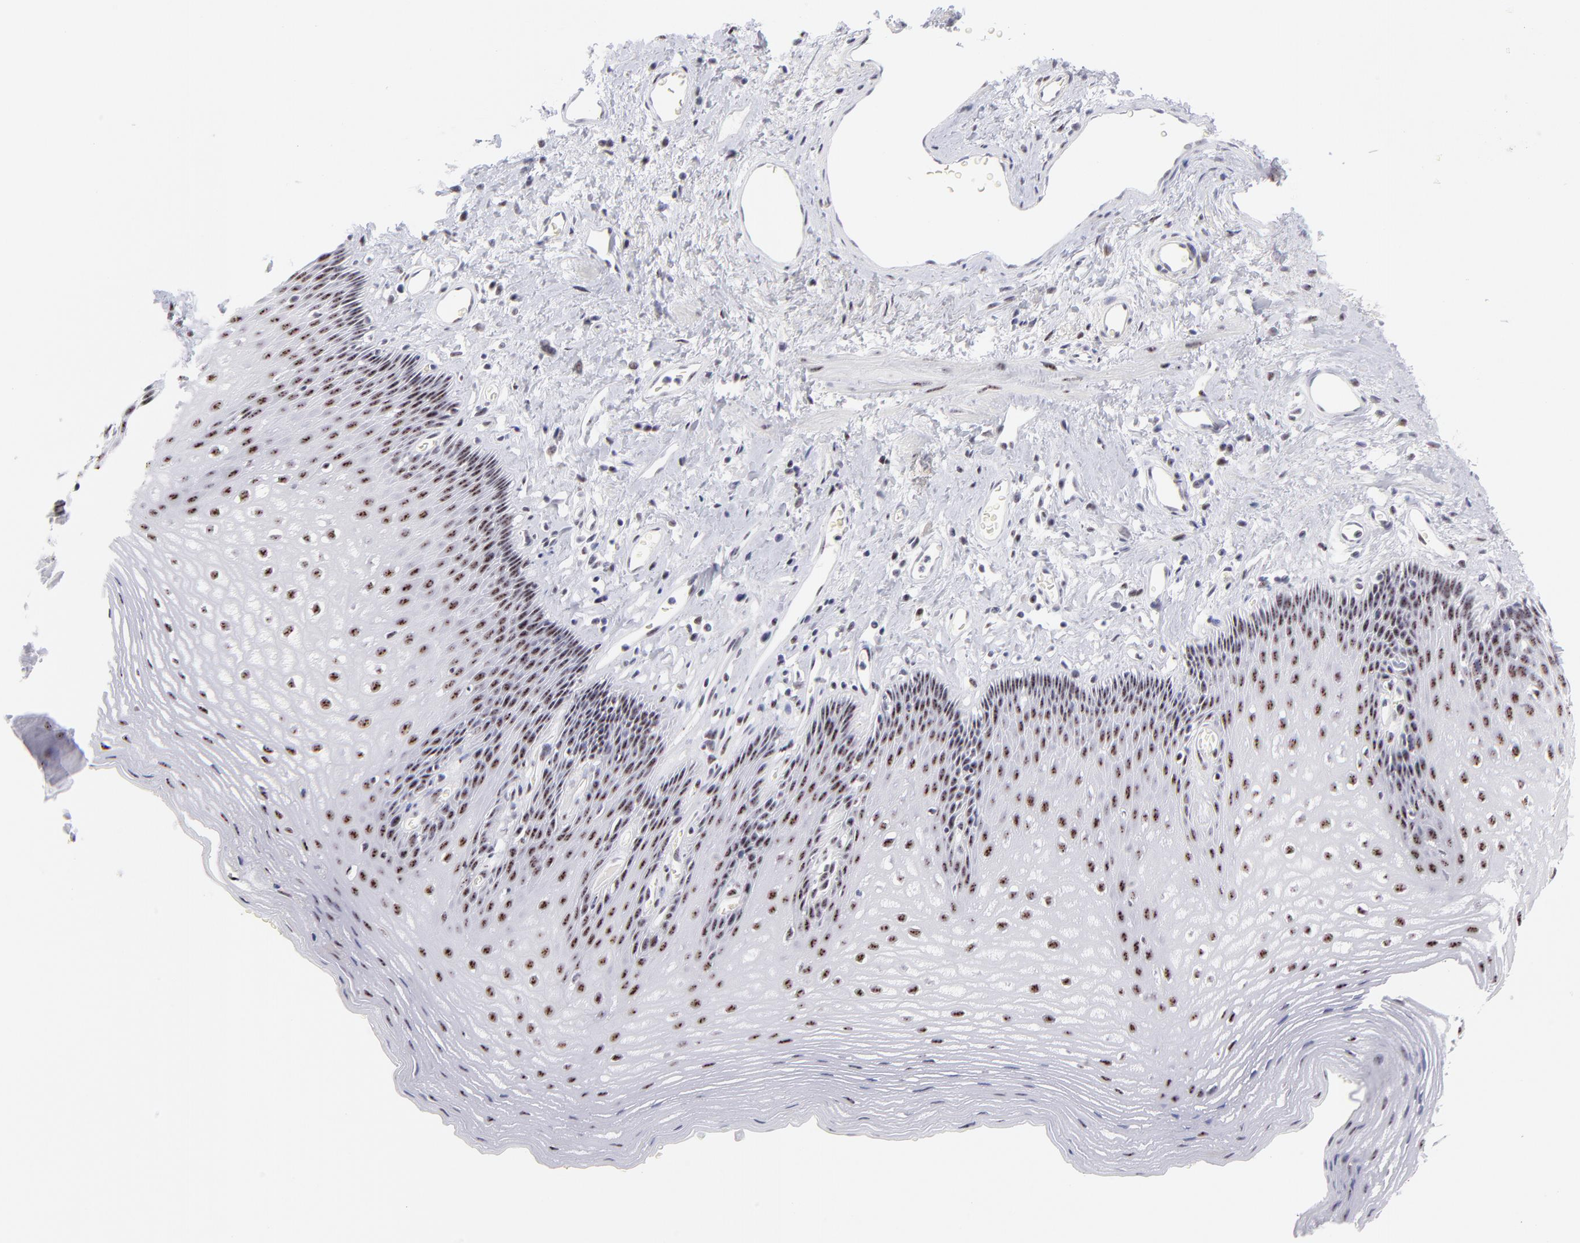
{"staining": {"intensity": "strong", "quantity": ">75%", "location": "nuclear"}, "tissue": "esophagus", "cell_type": "Squamous epithelial cells", "image_type": "normal", "snomed": [{"axis": "morphology", "description": "Normal tissue, NOS"}, {"axis": "topography", "description": "Esophagus"}], "caption": "Normal esophagus reveals strong nuclear expression in approximately >75% of squamous epithelial cells.", "gene": "CDC25C", "patient": {"sex": "female", "age": 70}}